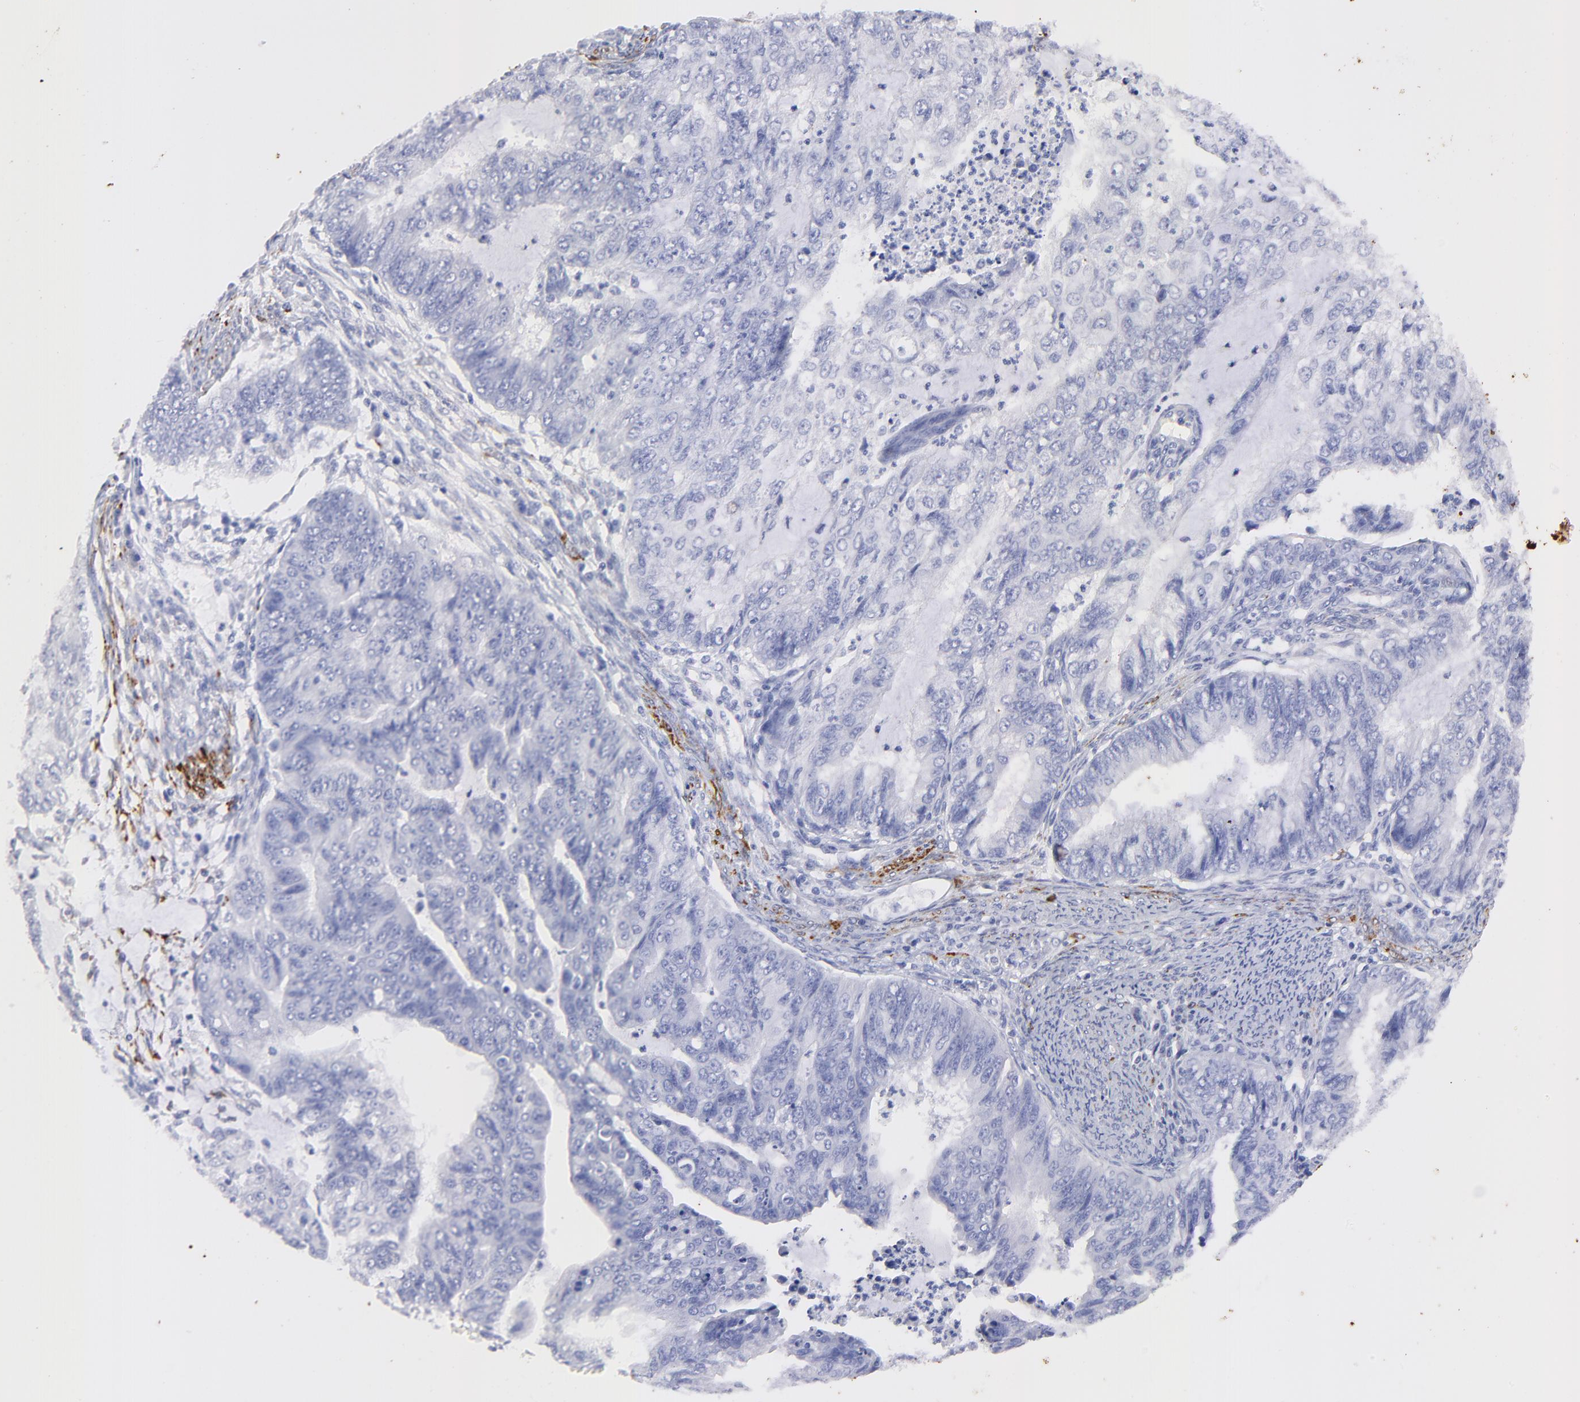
{"staining": {"intensity": "negative", "quantity": "none", "location": "none"}, "tissue": "endometrial cancer", "cell_type": "Tumor cells", "image_type": "cancer", "snomed": [{"axis": "morphology", "description": "Adenocarcinoma, NOS"}, {"axis": "topography", "description": "Endometrium"}], "caption": "DAB immunohistochemical staining of human adenocarcinoma (endometrial) shows no significant expression in tumor cells.", "gene": "HORMAD2", "patient": {"sex": "female", "age": 75}}